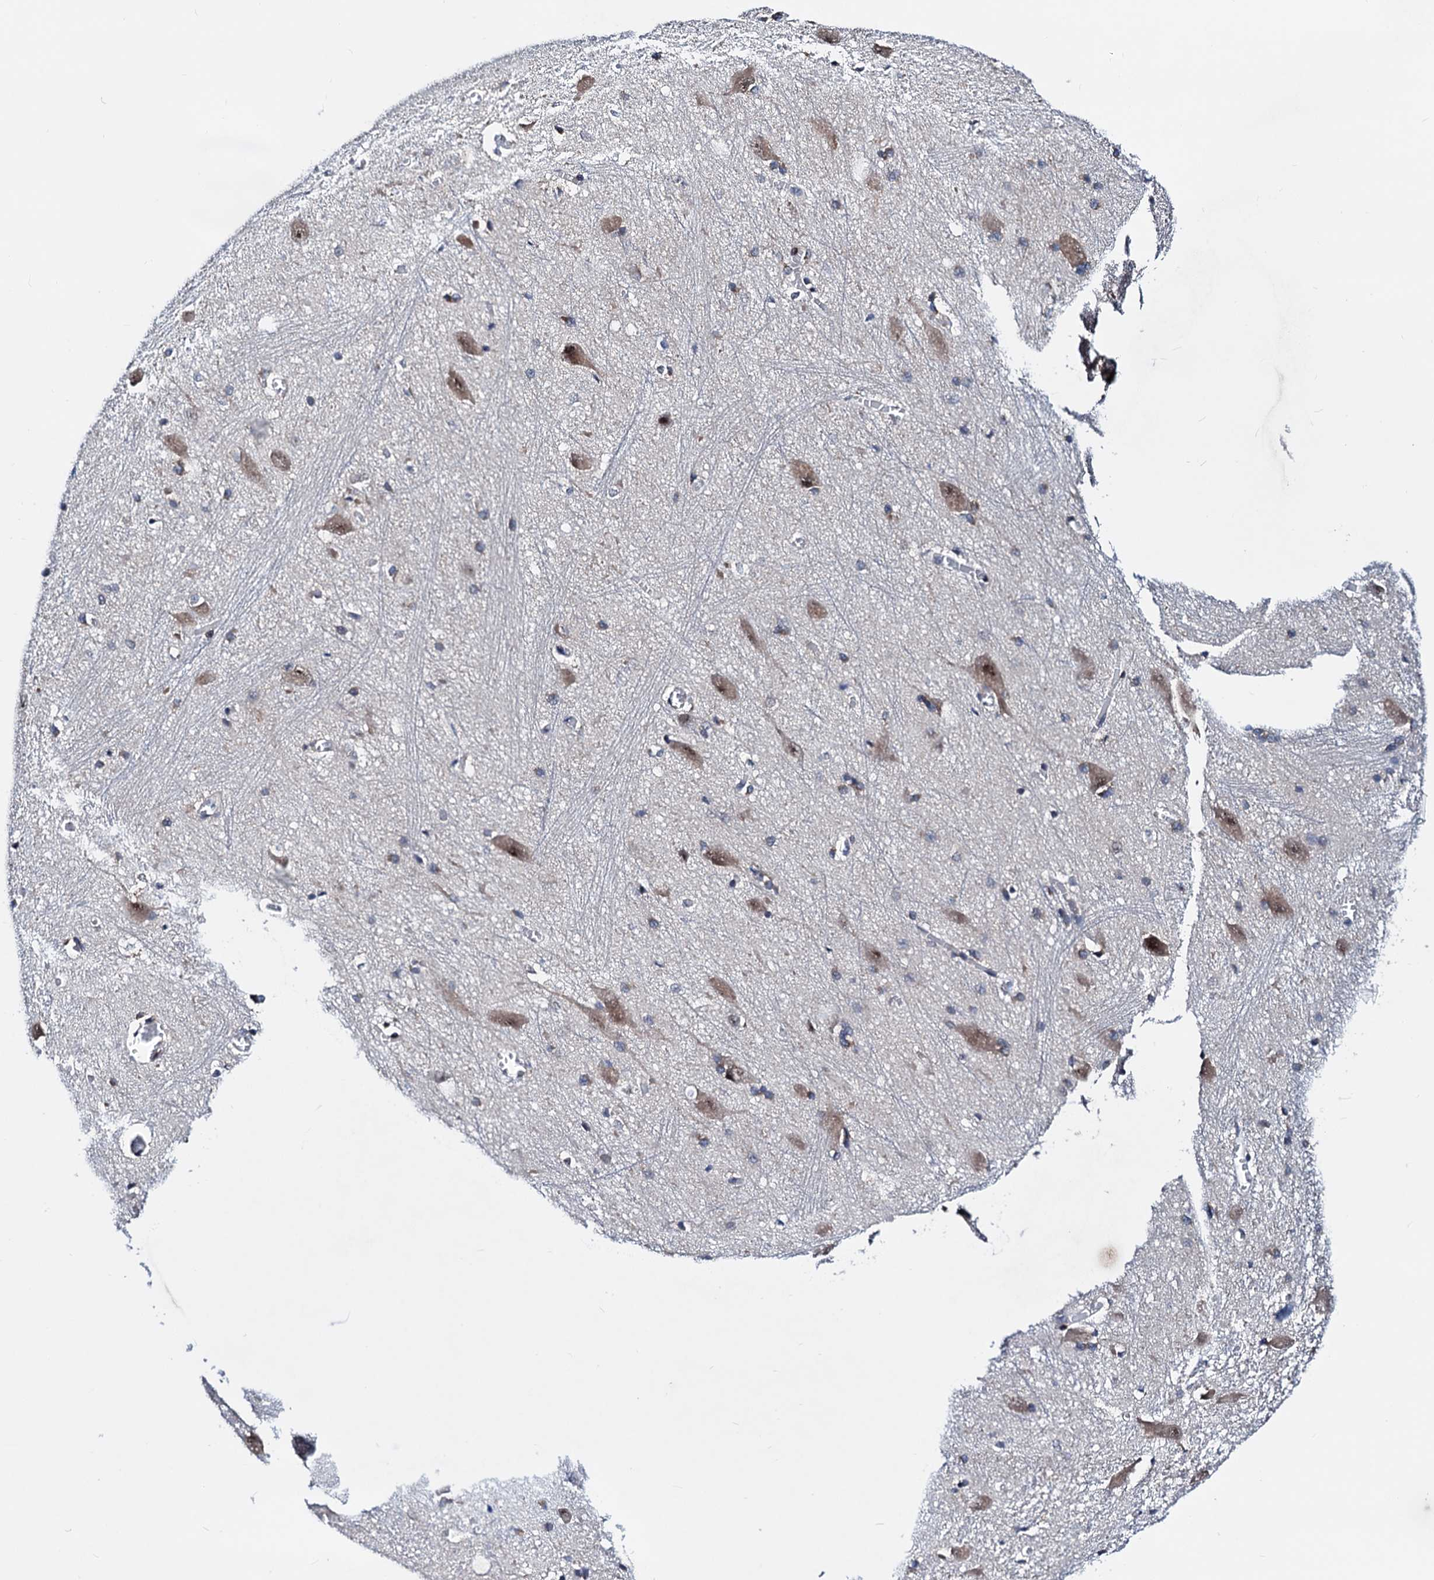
{"staining": {"intensity": "negative", "quantity": "none", "location": "none"}, "tissue": "caudate", "cell_type": "Glial cells", "image_type": "normal", "snomed": [{"axis": "morphology", "description": "Normal tissue, NOS"}, {"axis": "topography", "description": "Lateral ventricle wall"}], "caption": "Immunohistochemical staining of normal human caudate reveals no significant staining in glial cells. (Brightfield microscopy of DAB immunohistochemistry (IHC) at high magnification).", "gene": "COA4", "patient": {"sex": "male", "age": 37}}